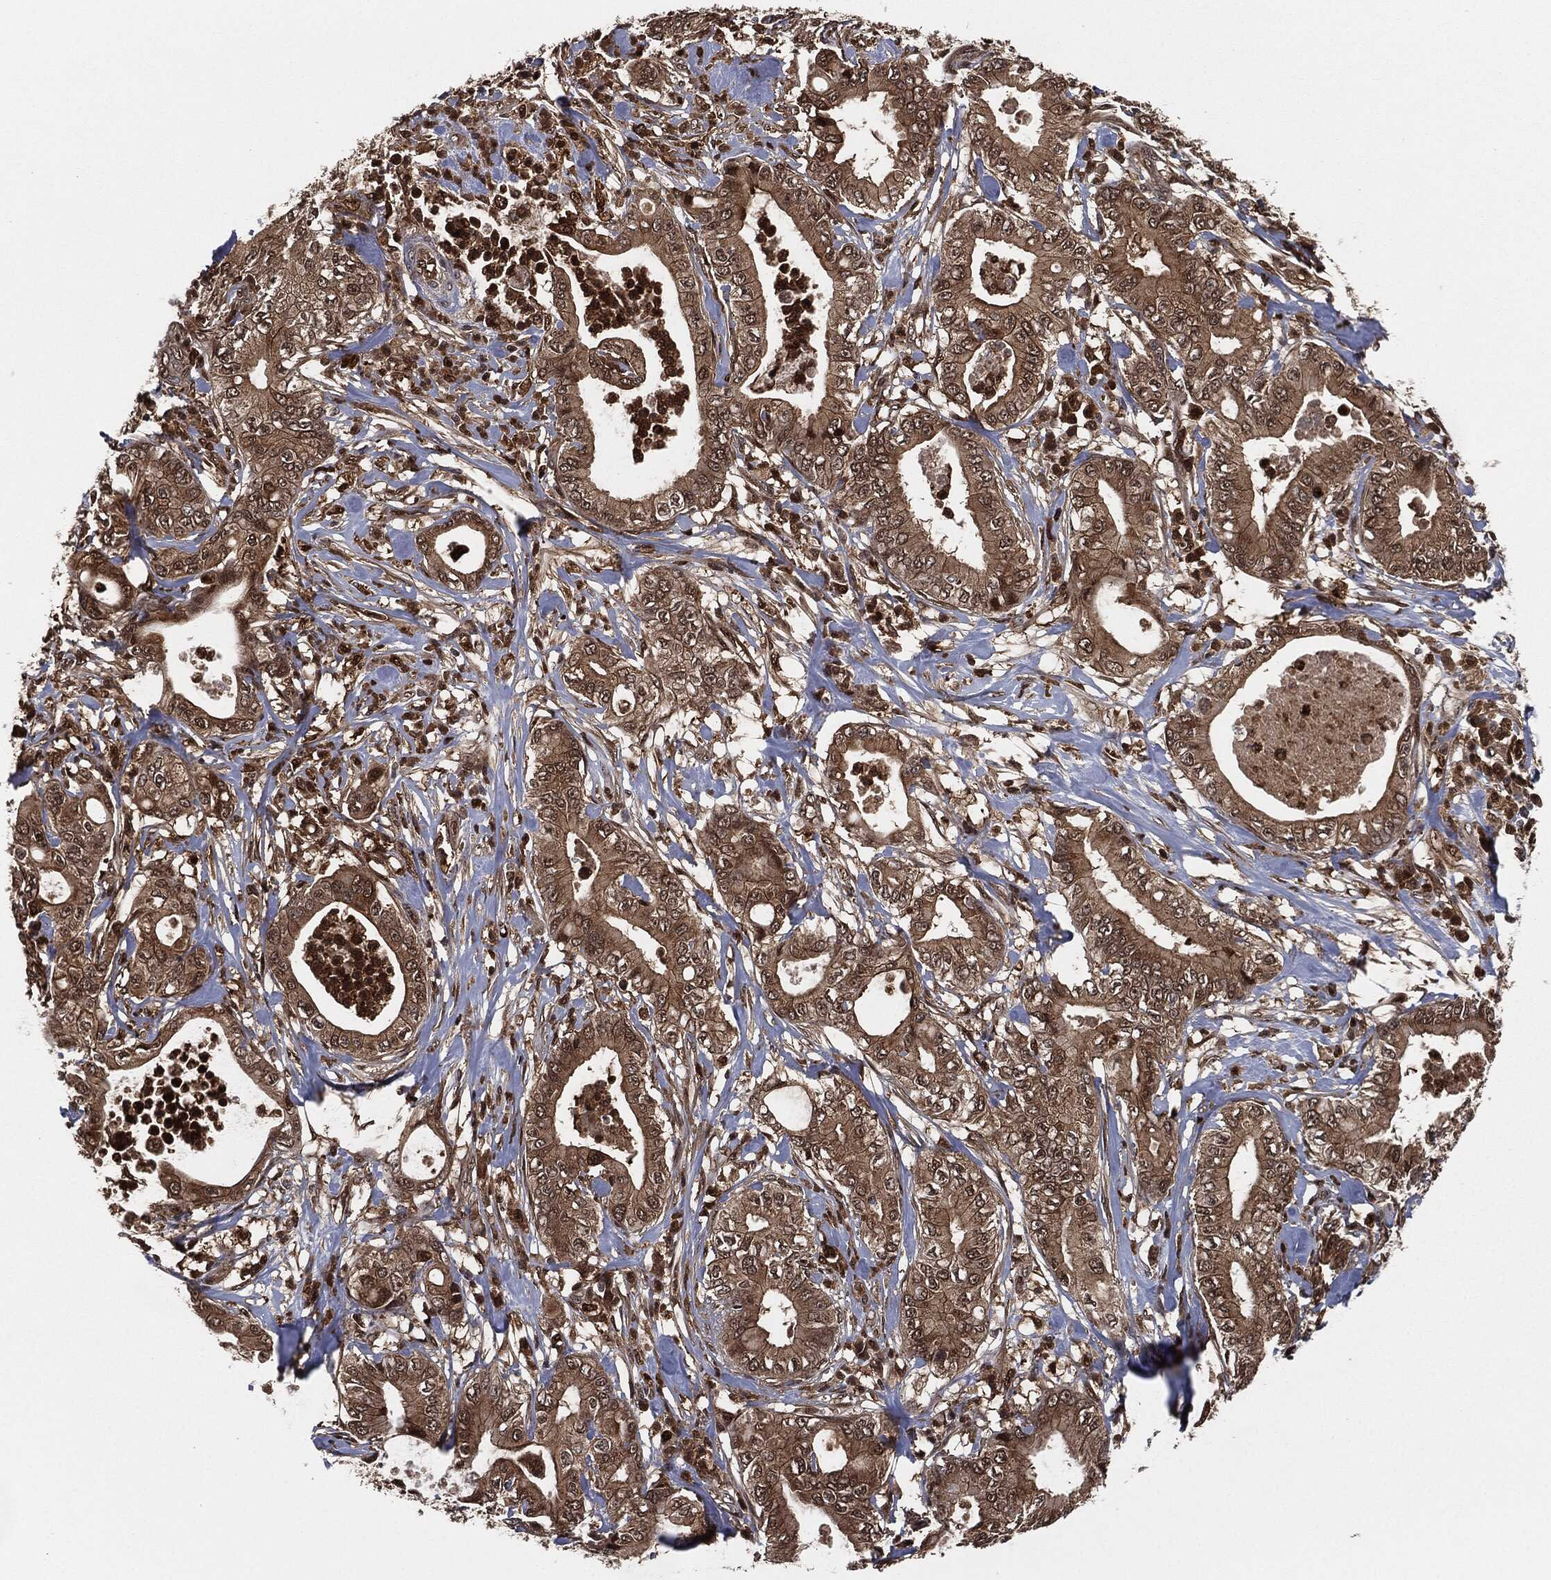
{"staining": {"intensity": "weak", "quantity": ">75%", "location": "cytoplasmic/membranous"}, "tissue": "pancreatic cancer", "cell_type": "Tumor cells", "image_type": "cancer", "snomed": [{"axis": "morphology", "description": "Adenocarcinoma, NOS"}, {"axis": "topography", "description": "Pancreas"}], "caption": "Immunohistochemistry of pancreatic cancer (adenocarcinoma) shows low levels of weak cytoplasmic/membranous expression in about >75% of tumor cells. Using DAB (brown) and hematoxylin (blue) stains, captured at high magnification using brightfield microscopy.", "gene": "CAPRIN2", "patient": {"sex": "male", "age": 71}}